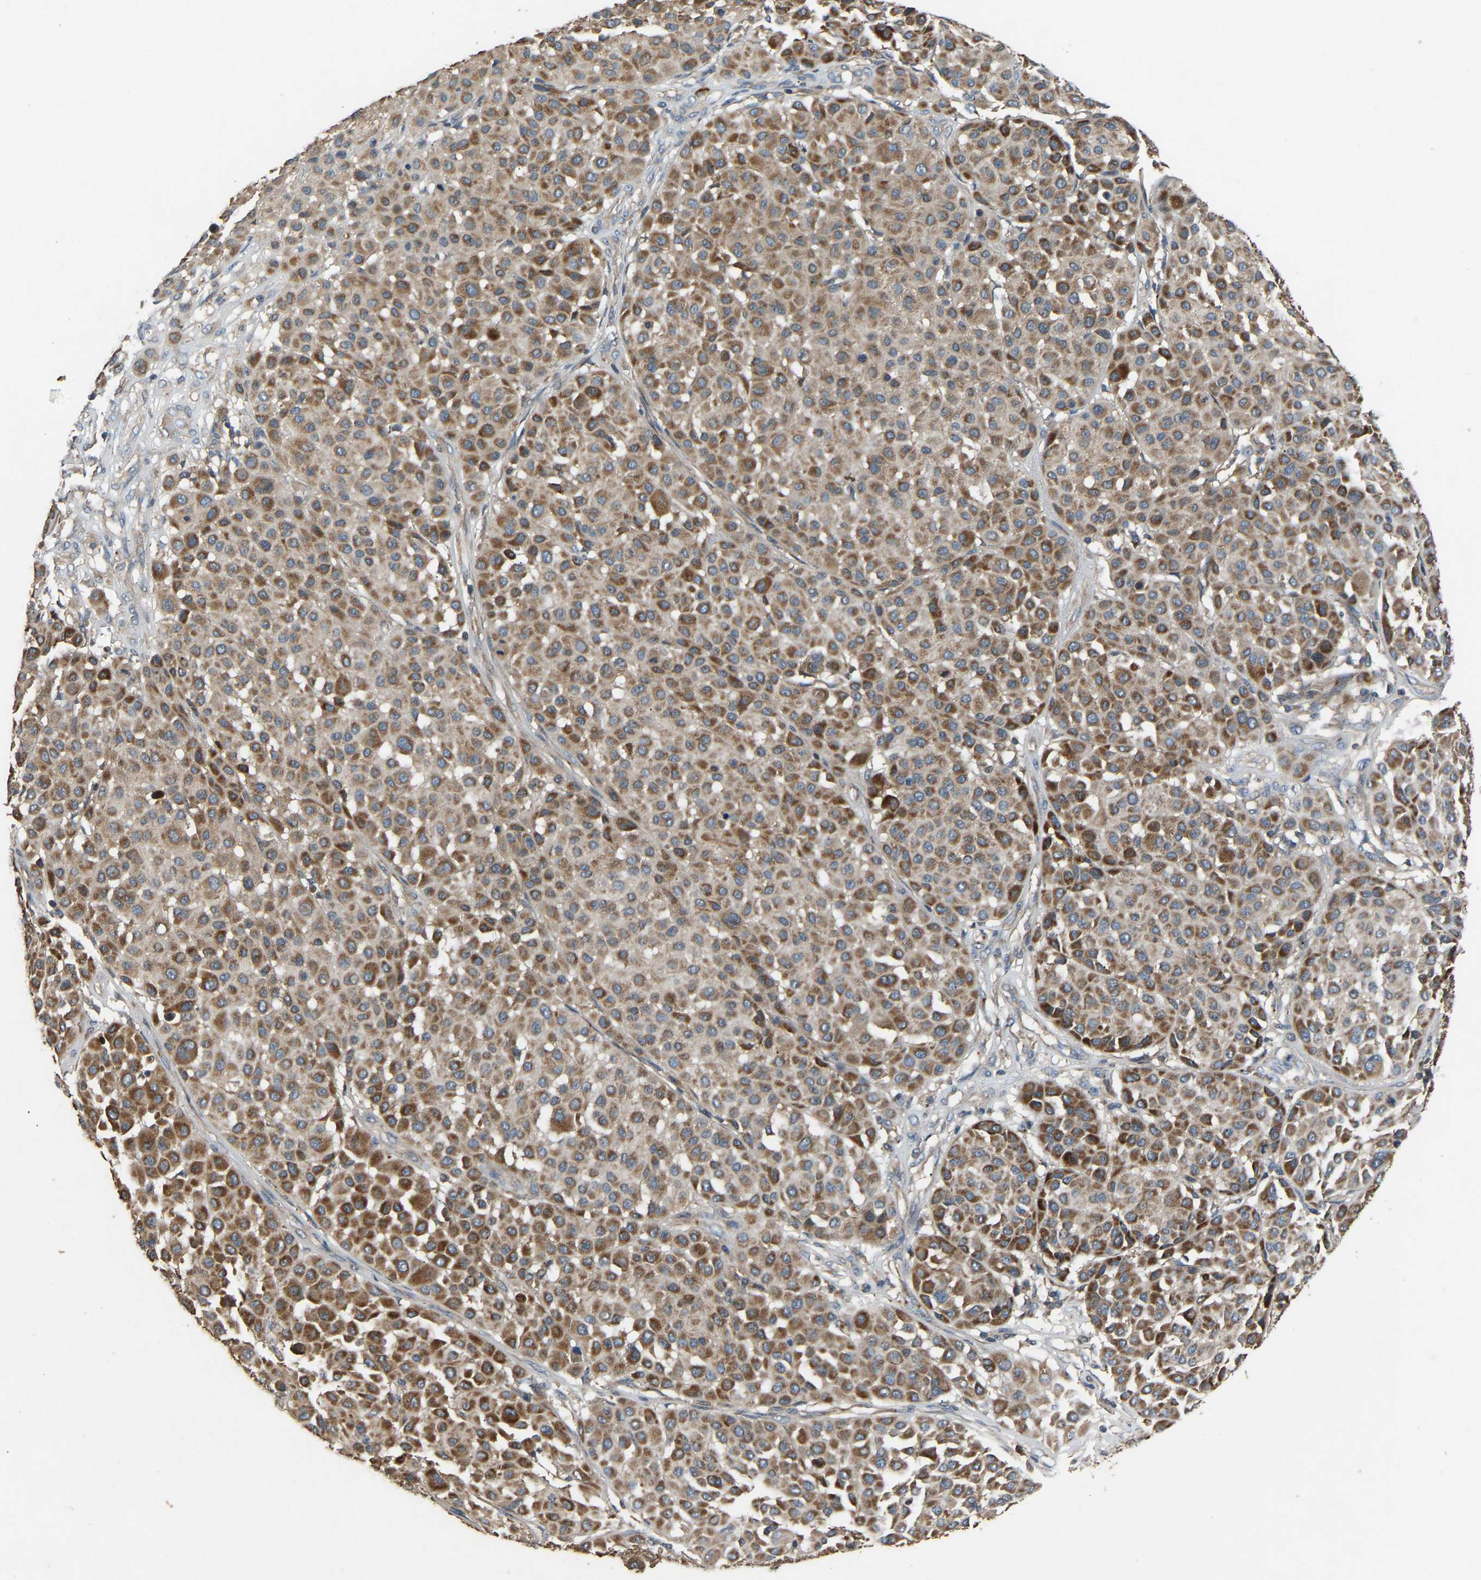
{"staining": {"intensity": "moderate", "quantity": ">75%", "location": "cytoplasmic/membranous"}, "tissue": "melanoma", "cell_type": "Tumor cells", "image_type": "cancer", "snomed": [{"axis": "morphology", "description": "Malignant melanoma, Metastatic site"}, {"axis": "topography", "description": "Soft tissue"}], "caption": "The micrograph exhibits a brown stain indicating the presence of a protein in the cytoplasmic/membranous of tumor cells in melanoma. (Brightfield microscopy of DAB IHC at high magnification).", "gene": "PPID", "patient": {"sex": "male", "age": 41}}